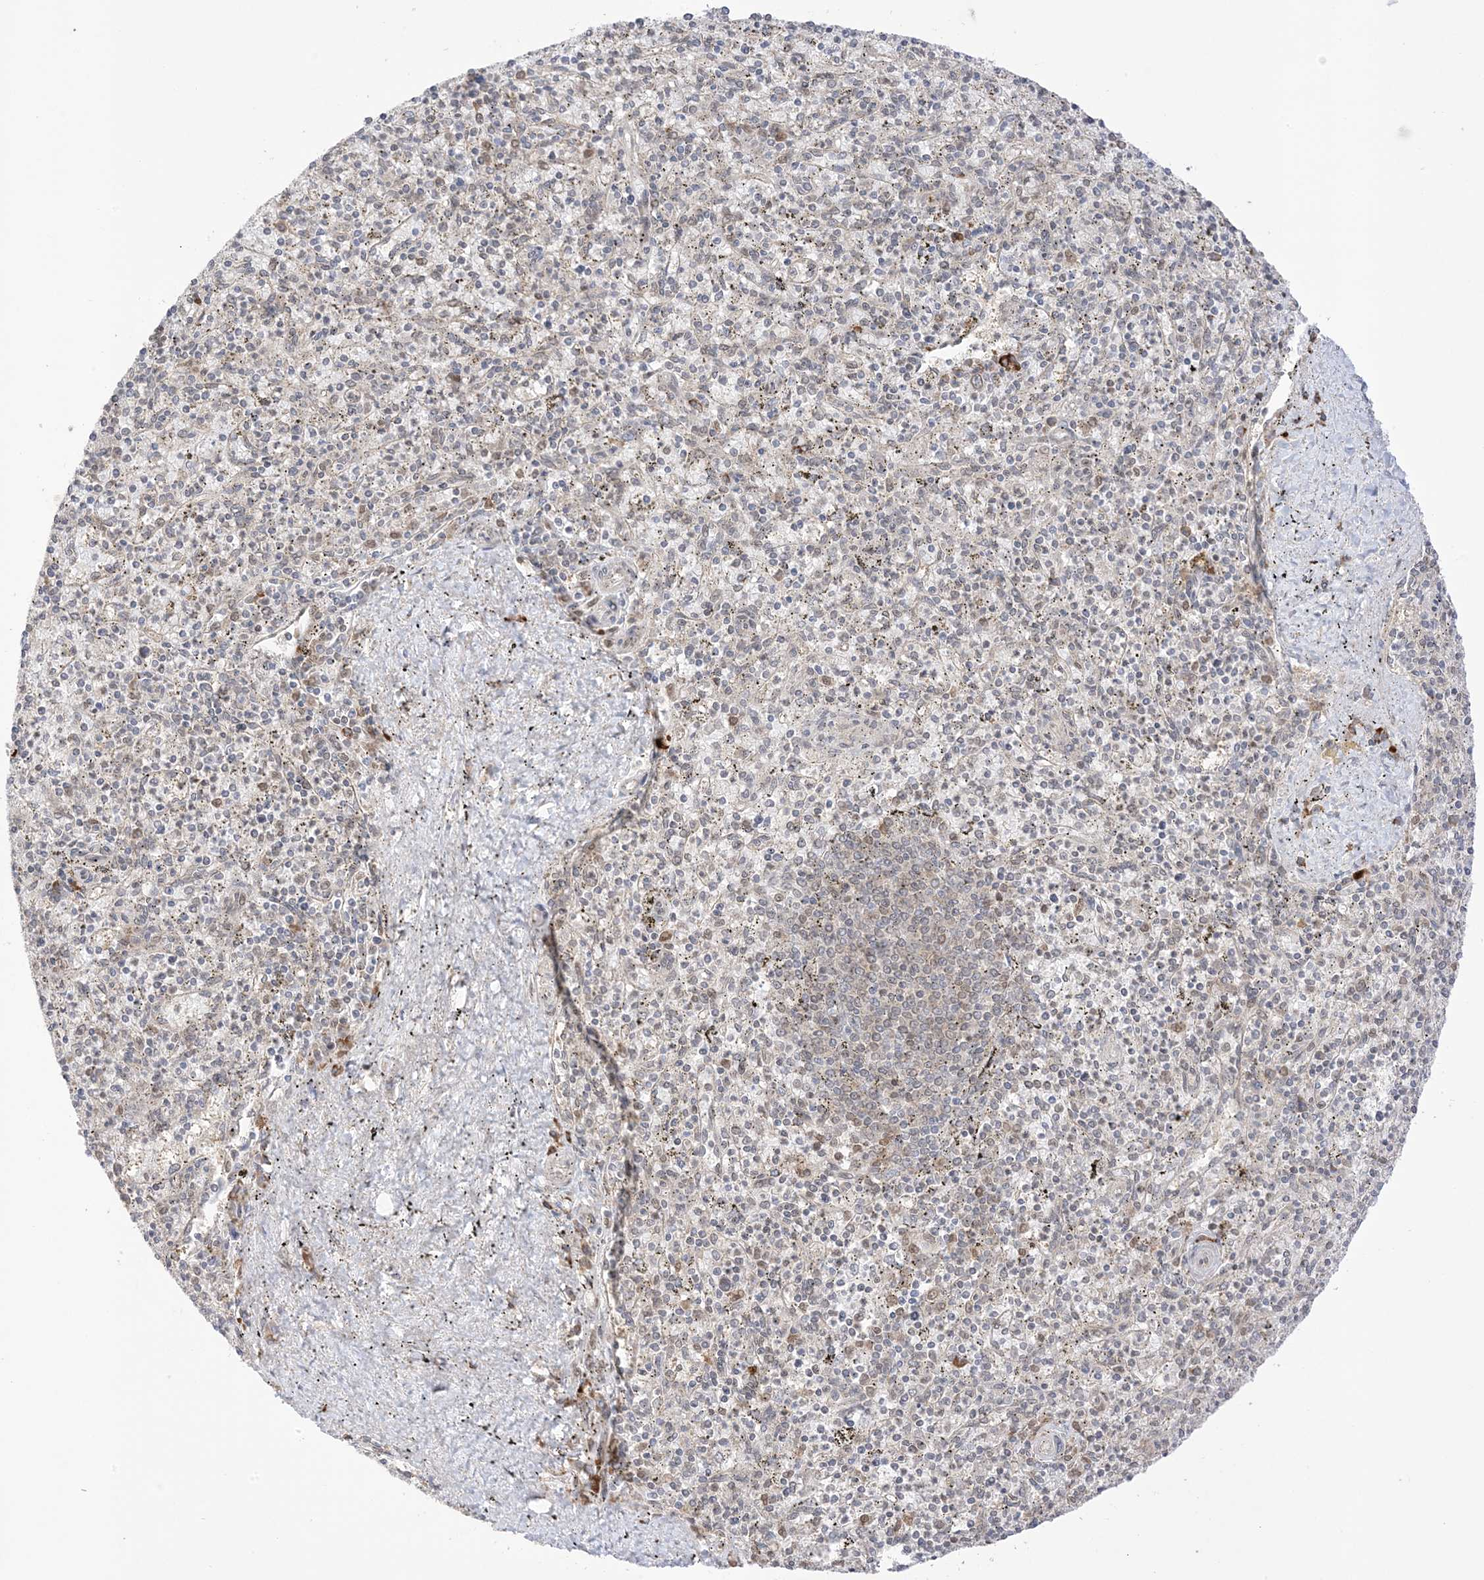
{"staining": {"intensity": "weak", "quantity": "<25%", "location": "nuclear"}, "tissue": "spleen", "cell_type": "Cells in red pulp", "image_type": "normal", "snomed": [{"axis": "morphology", "description": "Normal tissue, NOS"}, {"axis": "topography", "description": "Spleen"}], "caption": "Cells in red pulp are negative for brown protein staining in benign spleen. (IHC, brightfield microscopy, high magnification).", "gene": "UBE2E2", "patient": {"sex": "male", "age": 72}}